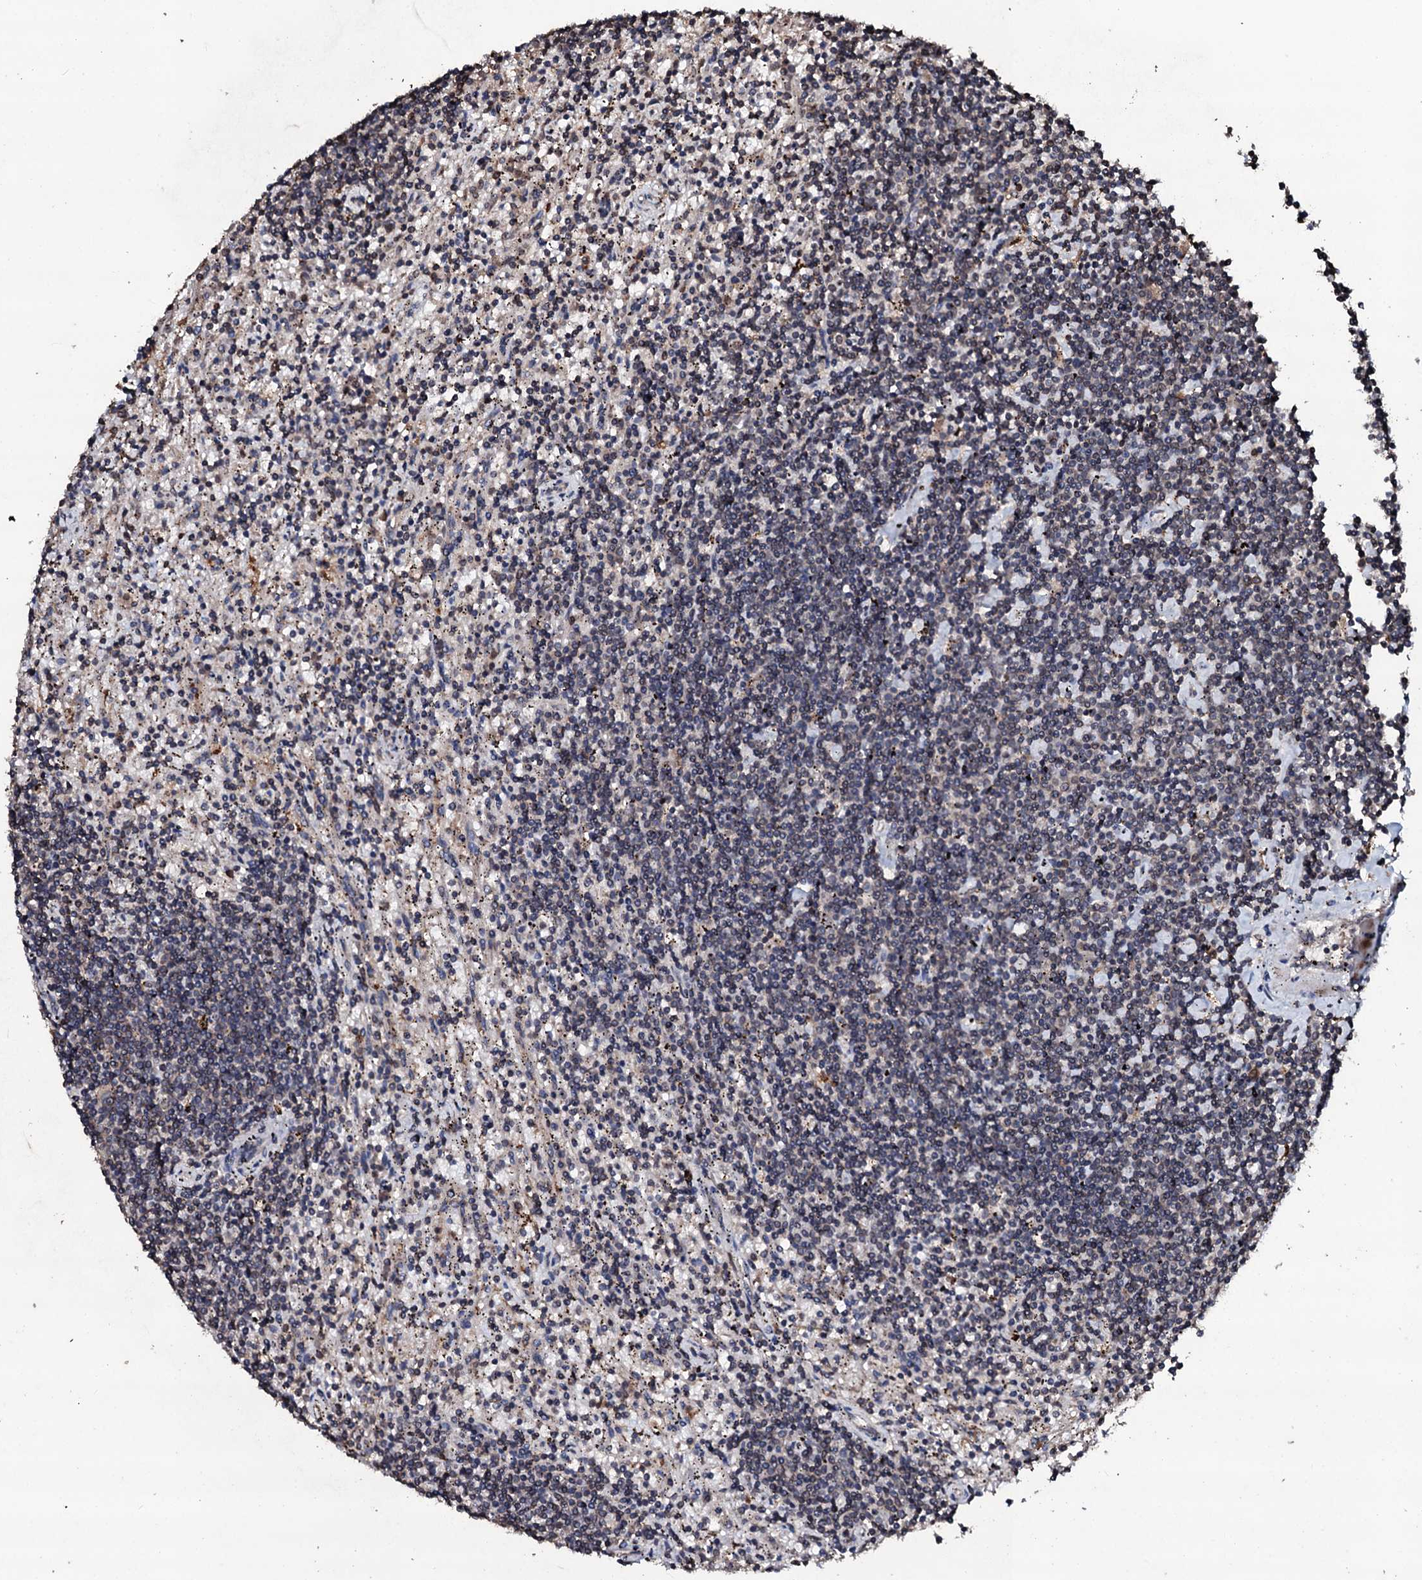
{"staining": {"intensity": "weak", "quantity": "<25%", "location": "cytoplasmic/membranous"}, "tissue": "lymphoma", "cell_type": "Tumor cells", "image_type": "cancer", "snomed": [{"axis": "morphology", "description": "Malignant lymphoma, non-Hodgkin's type, Low grade"}, {"axis": "topography", "description": "Spleen"}], "caption": "Immunohistochemical staining of human lymphoma exhibits no significant positivity in tumor cells.", "gene": "SDHAF2", "patient": {"sex": "male", "age": 76}}